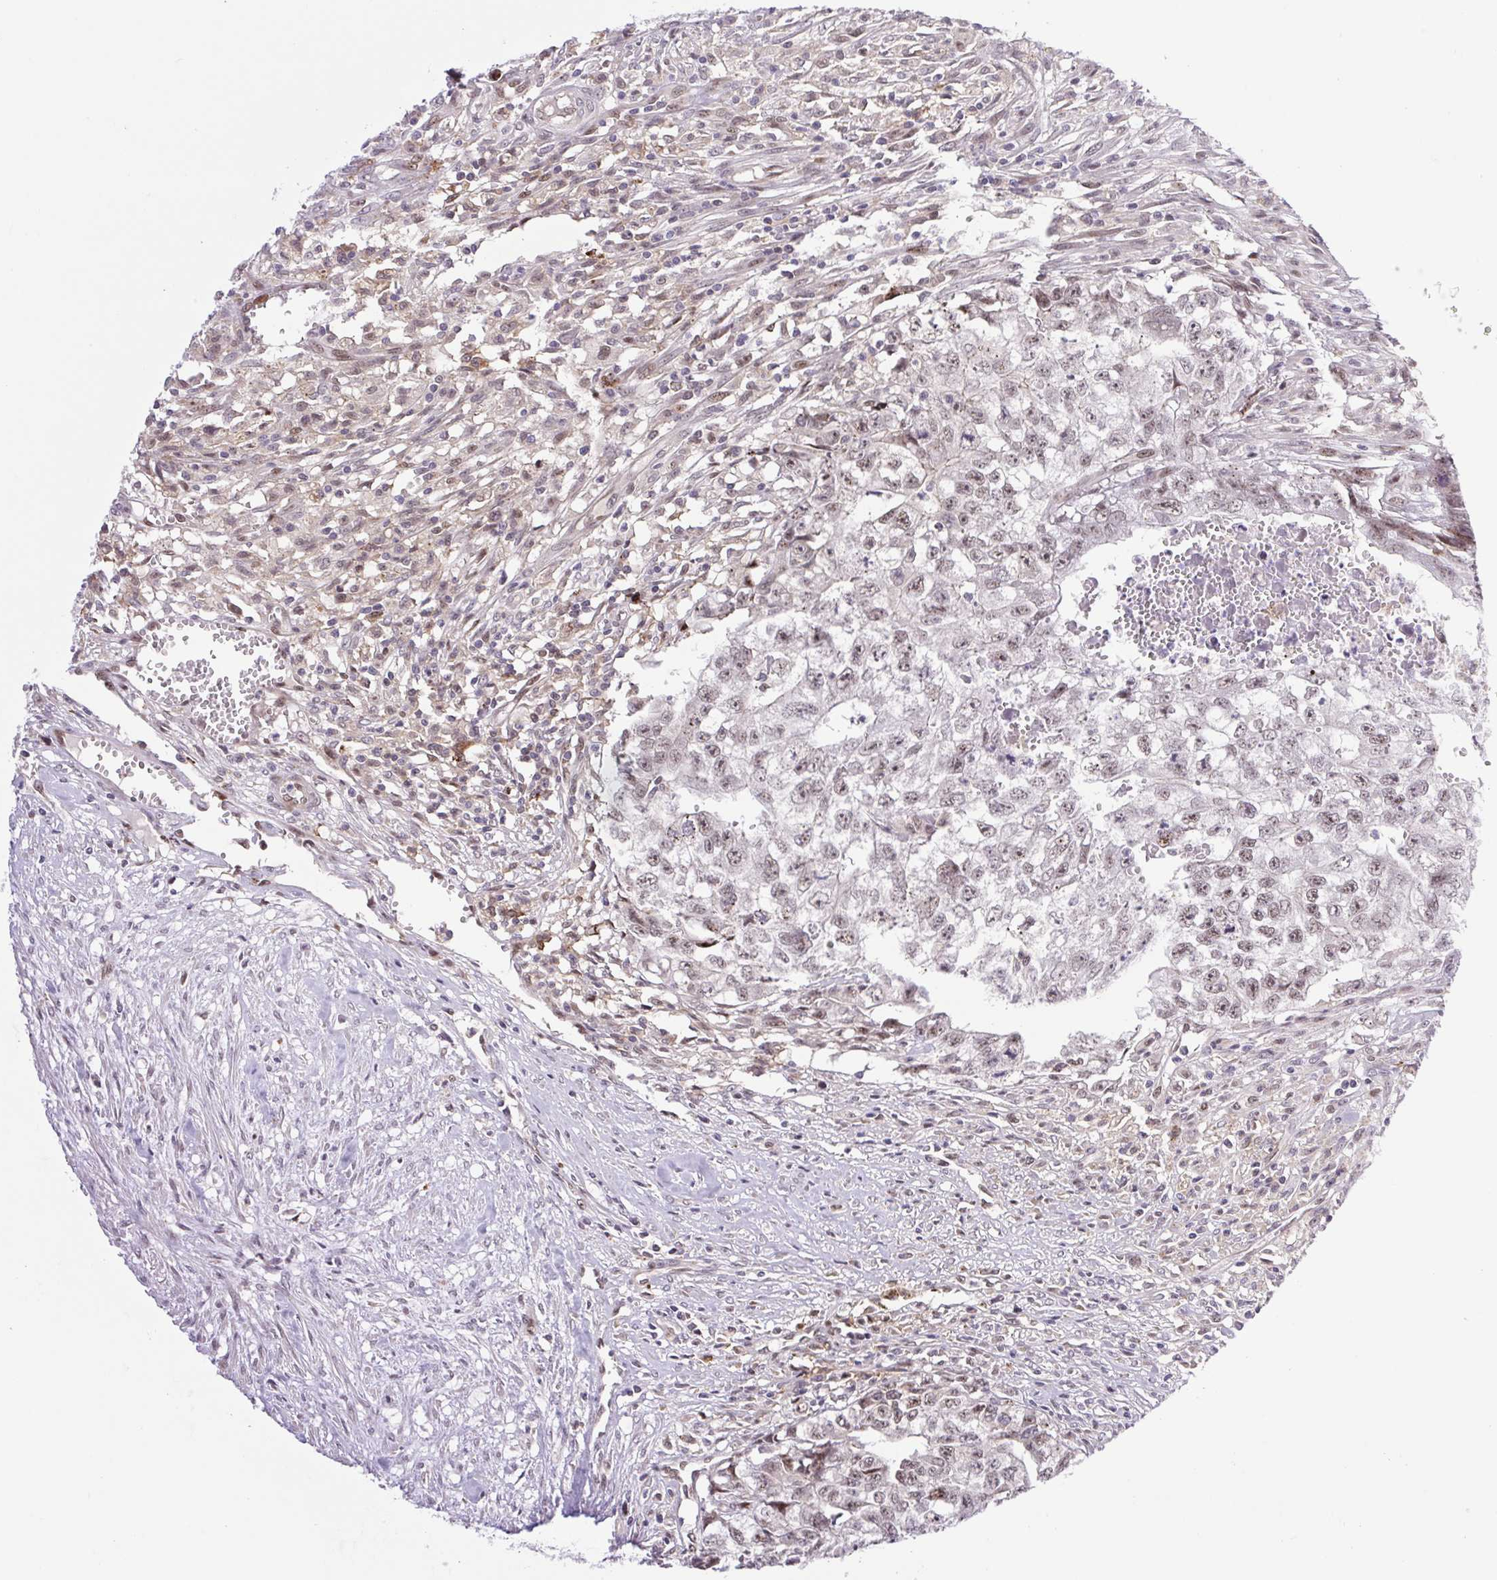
{"staining": {"intensity": "weak", "quantity": ">75%", "location": "nuclear"}, "tissue": "testis cancer", "cell_type": "Tumor cells", "image_type": "cancer", "snomed": [{"axis": "morphology", "description": "Carcinoma, Embryonal, NOS"}, {"axis": "morphology", "description": "Teratoma, malignant, NOS"}, {"axis": "topography", "description": "Testis"}], "caption": "Protein staining demonstrates weak nuclear positivity in about >75% of tumor cells in testis cancer (embryonal carcinoma).", "gene": "ERG", "patient": {"sex": "male", "age": 24}}